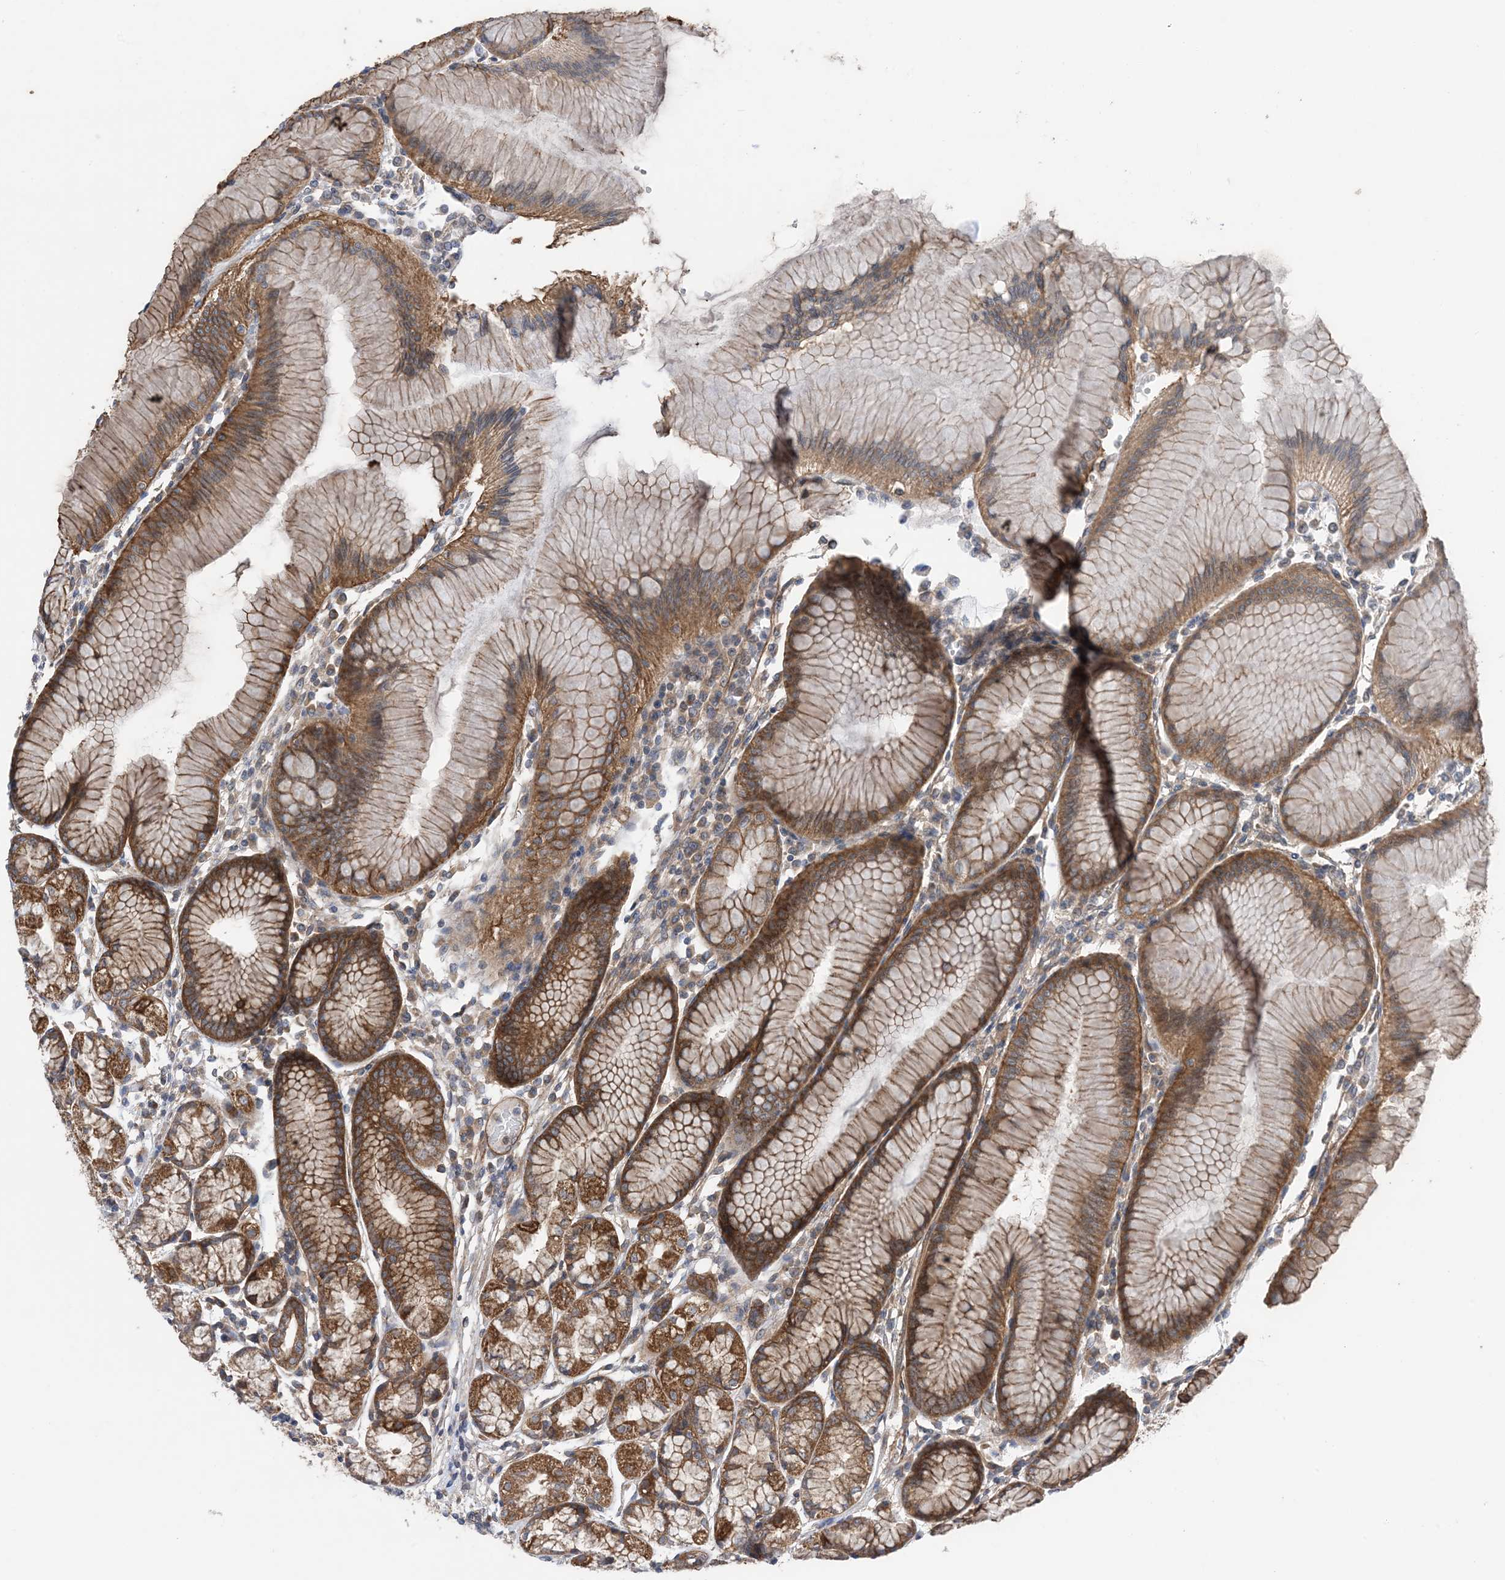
{"staining": {"intensity": "strong", "quantity": ">75%", "location": "cytoplasmic/membranous"}, "tissue": "stomach", "cell_type": "Glandular cells", "image_type": "normal", "snomed": [{"axis": "morphology", "description": "Normal tissue, NOS"}, {"axis": "topography", "description": "Stomach"}], "caption": "Stomach stained with a protein marker shows strong staining in glandular cells.", "gene": "EHBP1", "patient": {"sex": "female", "age": 57}}